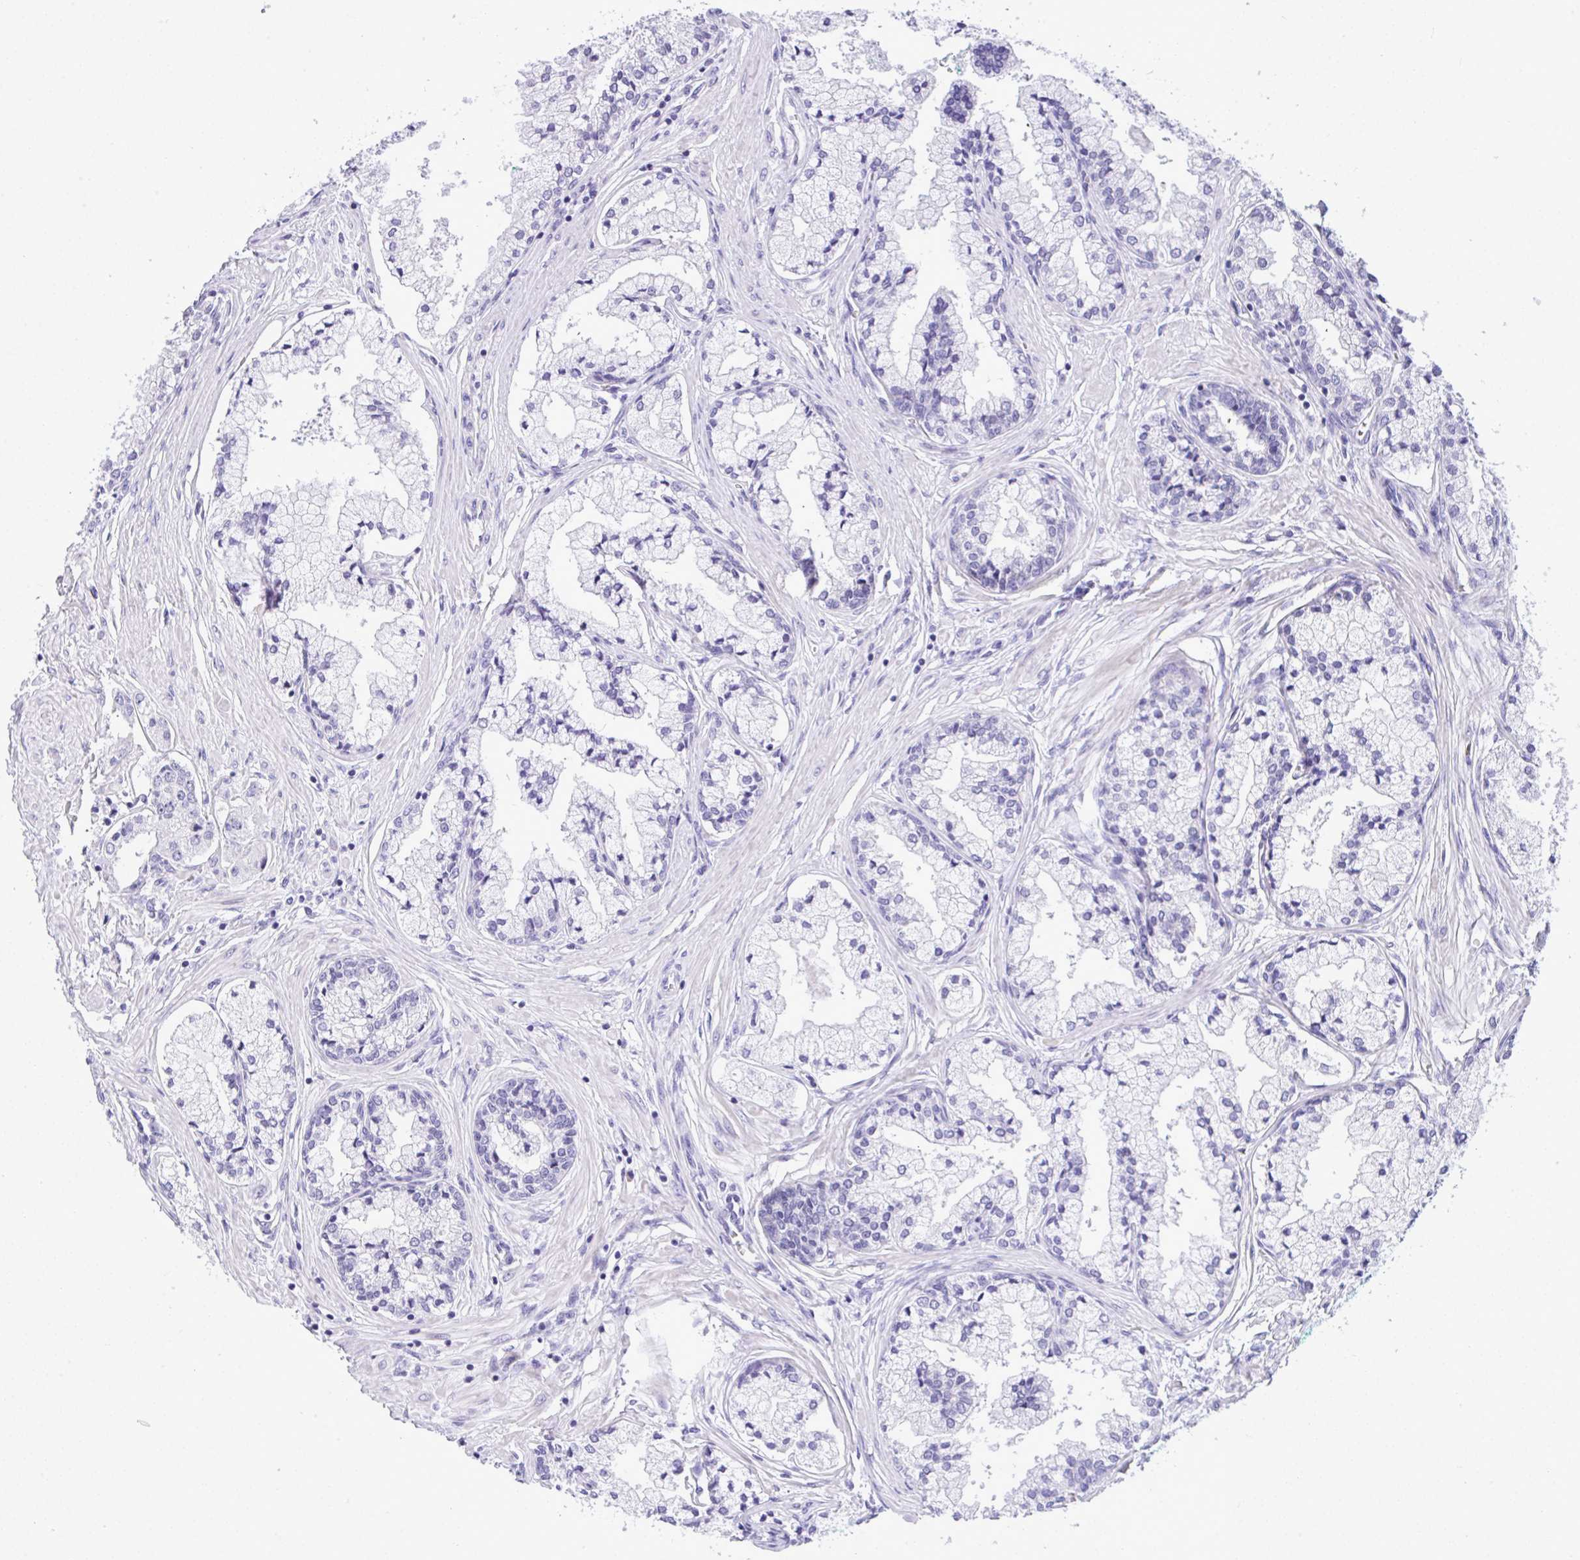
{"staining": {"intensity": "negative", "quantity": "none", "location": "none"}, "tissue": "prostate cancer", "cell_type": "Tumor cells", "image_type": "cancer", "snomed": [{"axis": "morphology", "description": "Adenocarcinoma, High grade"}, {"axis": "topography", "description": "Prostate"}], "caption": "IHC histopathology image of prostate cancer (high-grade adenocarcinoma) stained for a protein (brown), which reveals no staining in tumor cells. (Immunohistochemistry, brightfield microscopy, high magnification).", "gene": "YBX2", "patient": {"sex": "male", "age": 66}}